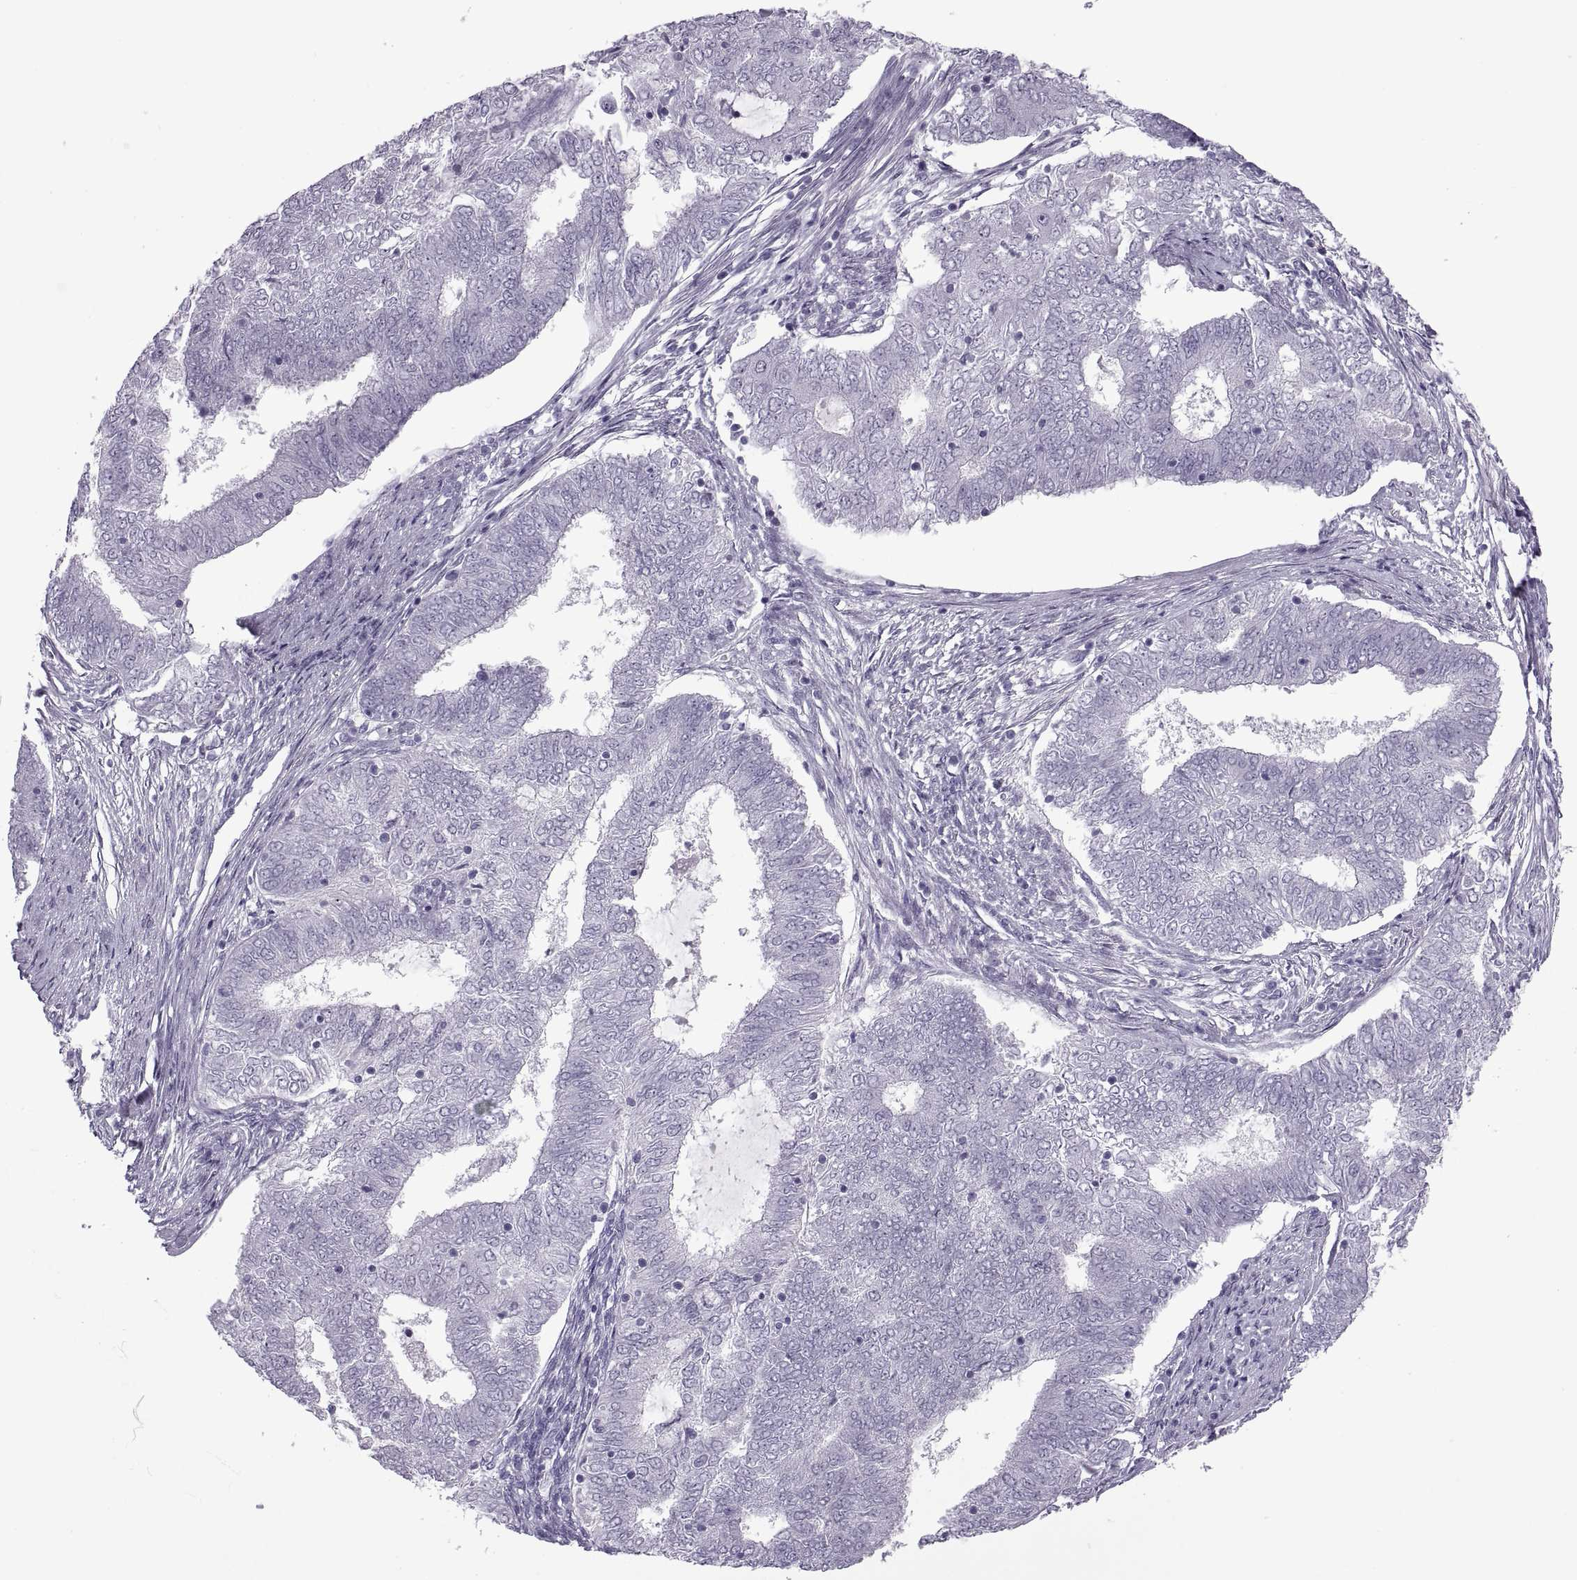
{"staining": {"intensity": "negative", "quantity": "none", "location": "none"}, "tissue": "endometrial cancer", "cell_type": "Tumor cells", "image_type": "cancer", "snomed": [{"axis": "morphology", "description": "Adenocarcinoma, NOS"}, {"axis": "topography", "description": "Endometrium"}], "caption": "A high-resolution histopathology image shows immunohistochemistry staining of adenocarcinoma (endometrial), which shows no significant expression in tumor cells.", "gene": "FAM24A", "patient": {"sex": "female", "age": 62}}